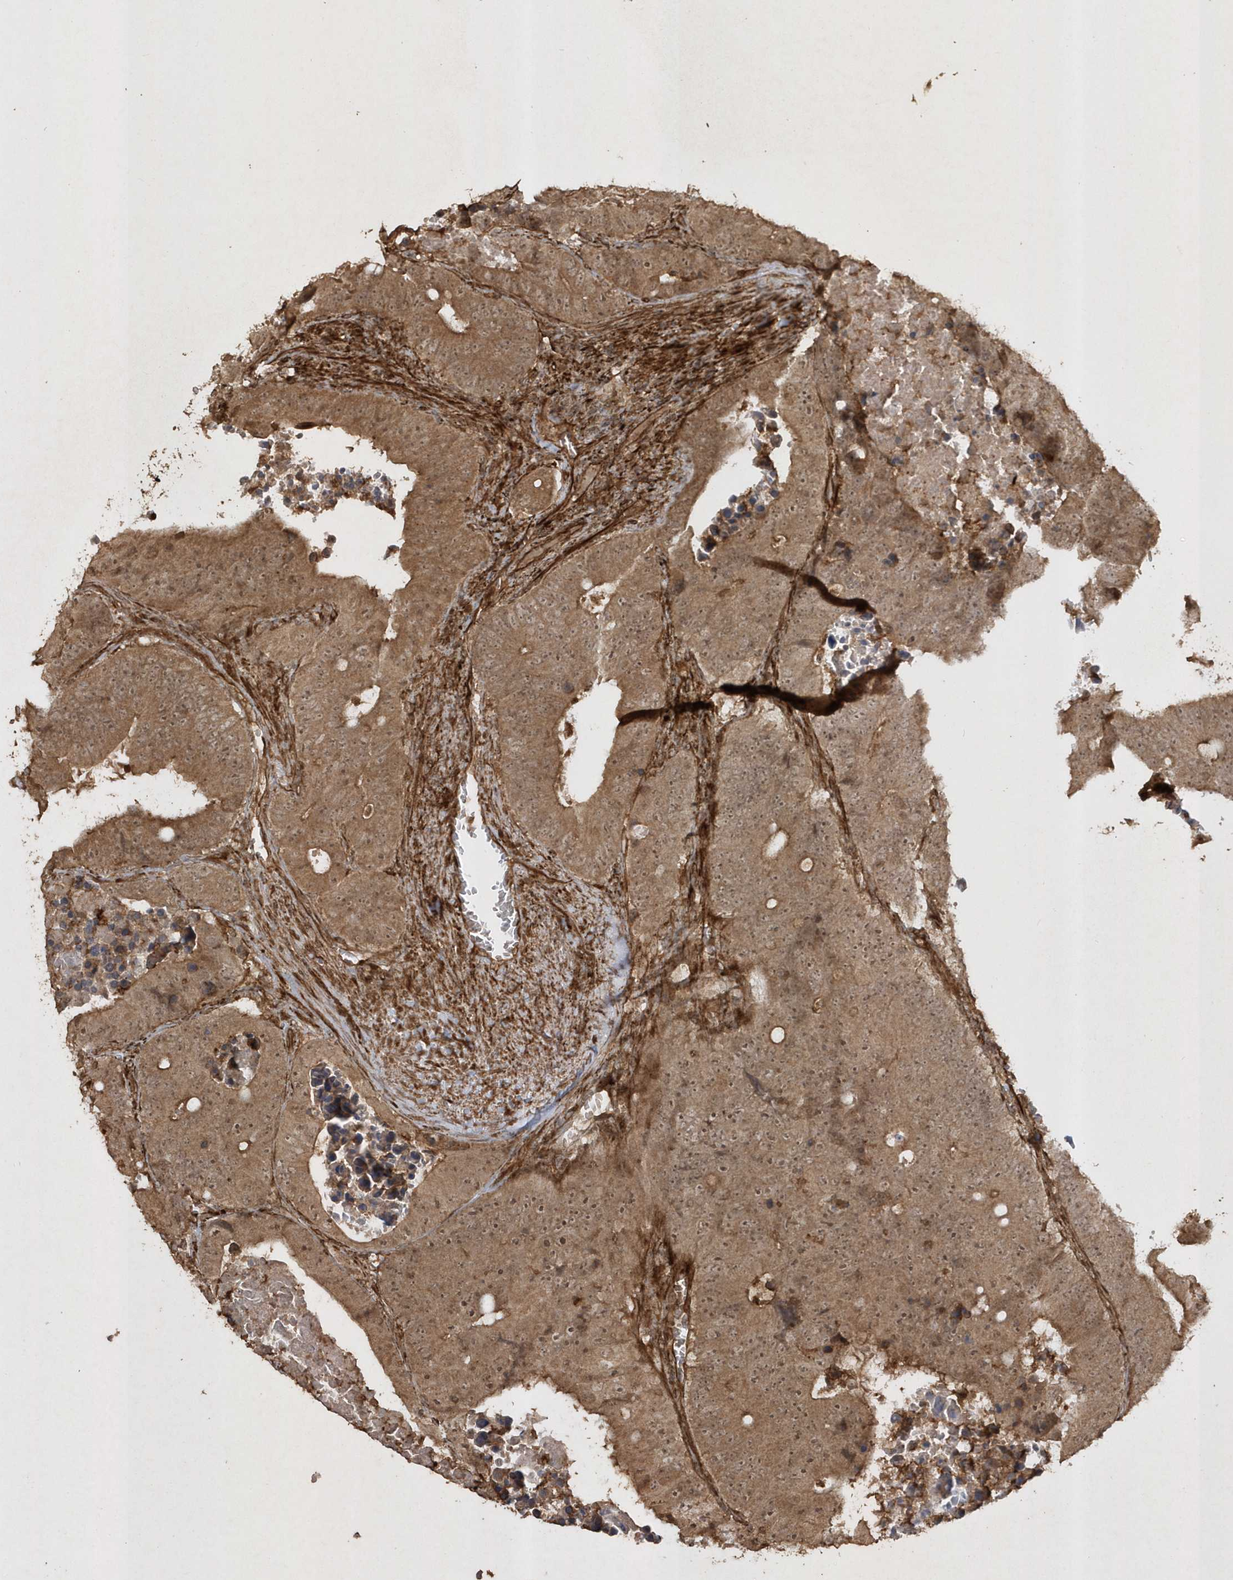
{"staining": {"intensity": "moderate", "quantity": ">75%", "location": "cytoplasmic/membranous"}, "tissue": "colorectal cancer", "cell_type": "Tumor cells", "image_type": "cancer", "snomed": [{"axis": "morphology", "description": "Adenocarcinoma, NOS"}, {"axis": "topography", "description": "Colon"}], "caption": "A medium amount of moderate cytoplasmic/membranous positivity is identified in approximately >75% of tumor cells in colorectal cancer tissue. (DAB IHC, brown staining for protein, blue staining for nuclei).", "gene": "AVPI1", "patient": {"sex": "male", "age": 87}}